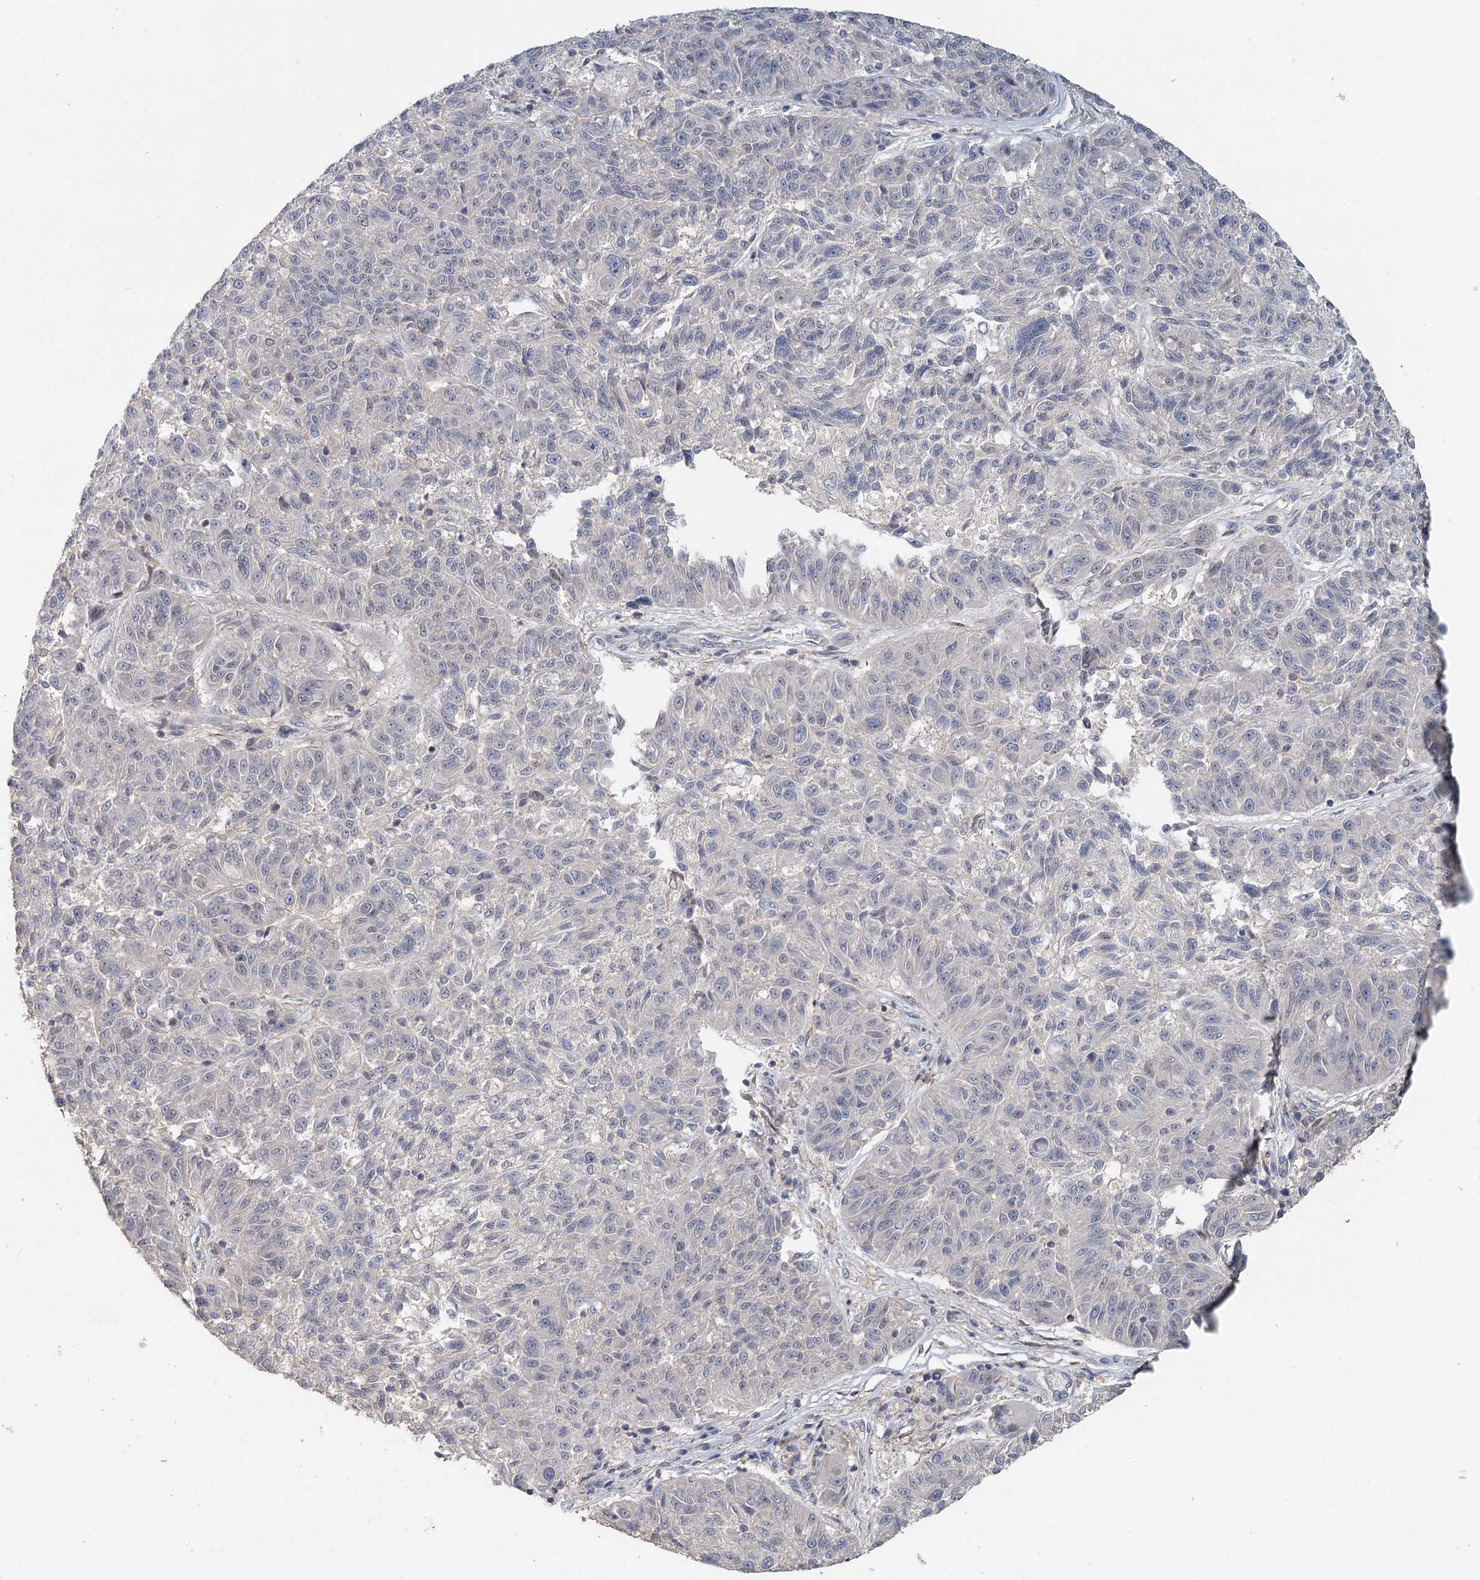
{"staining": {"intensity": "negative", "quantity": "none", "location": "none"}, "tissue": "melanoma", "cell_type": "Tumor cells", "image_type": "cancer", "snomed": [{"axis": "morphology", "description": "Malignant melanoma, NOS"}, {"axis": "topography", "description": "Skin"}], "caption": "This photomicrograph is of melanoma stained with immunohistochemistry to label a protein in brown with the nuclei are counter-stained blue. There is no positivity in tumor cells.", "gene": "ADK", "patient": {"sex": "male", "age": 53}}